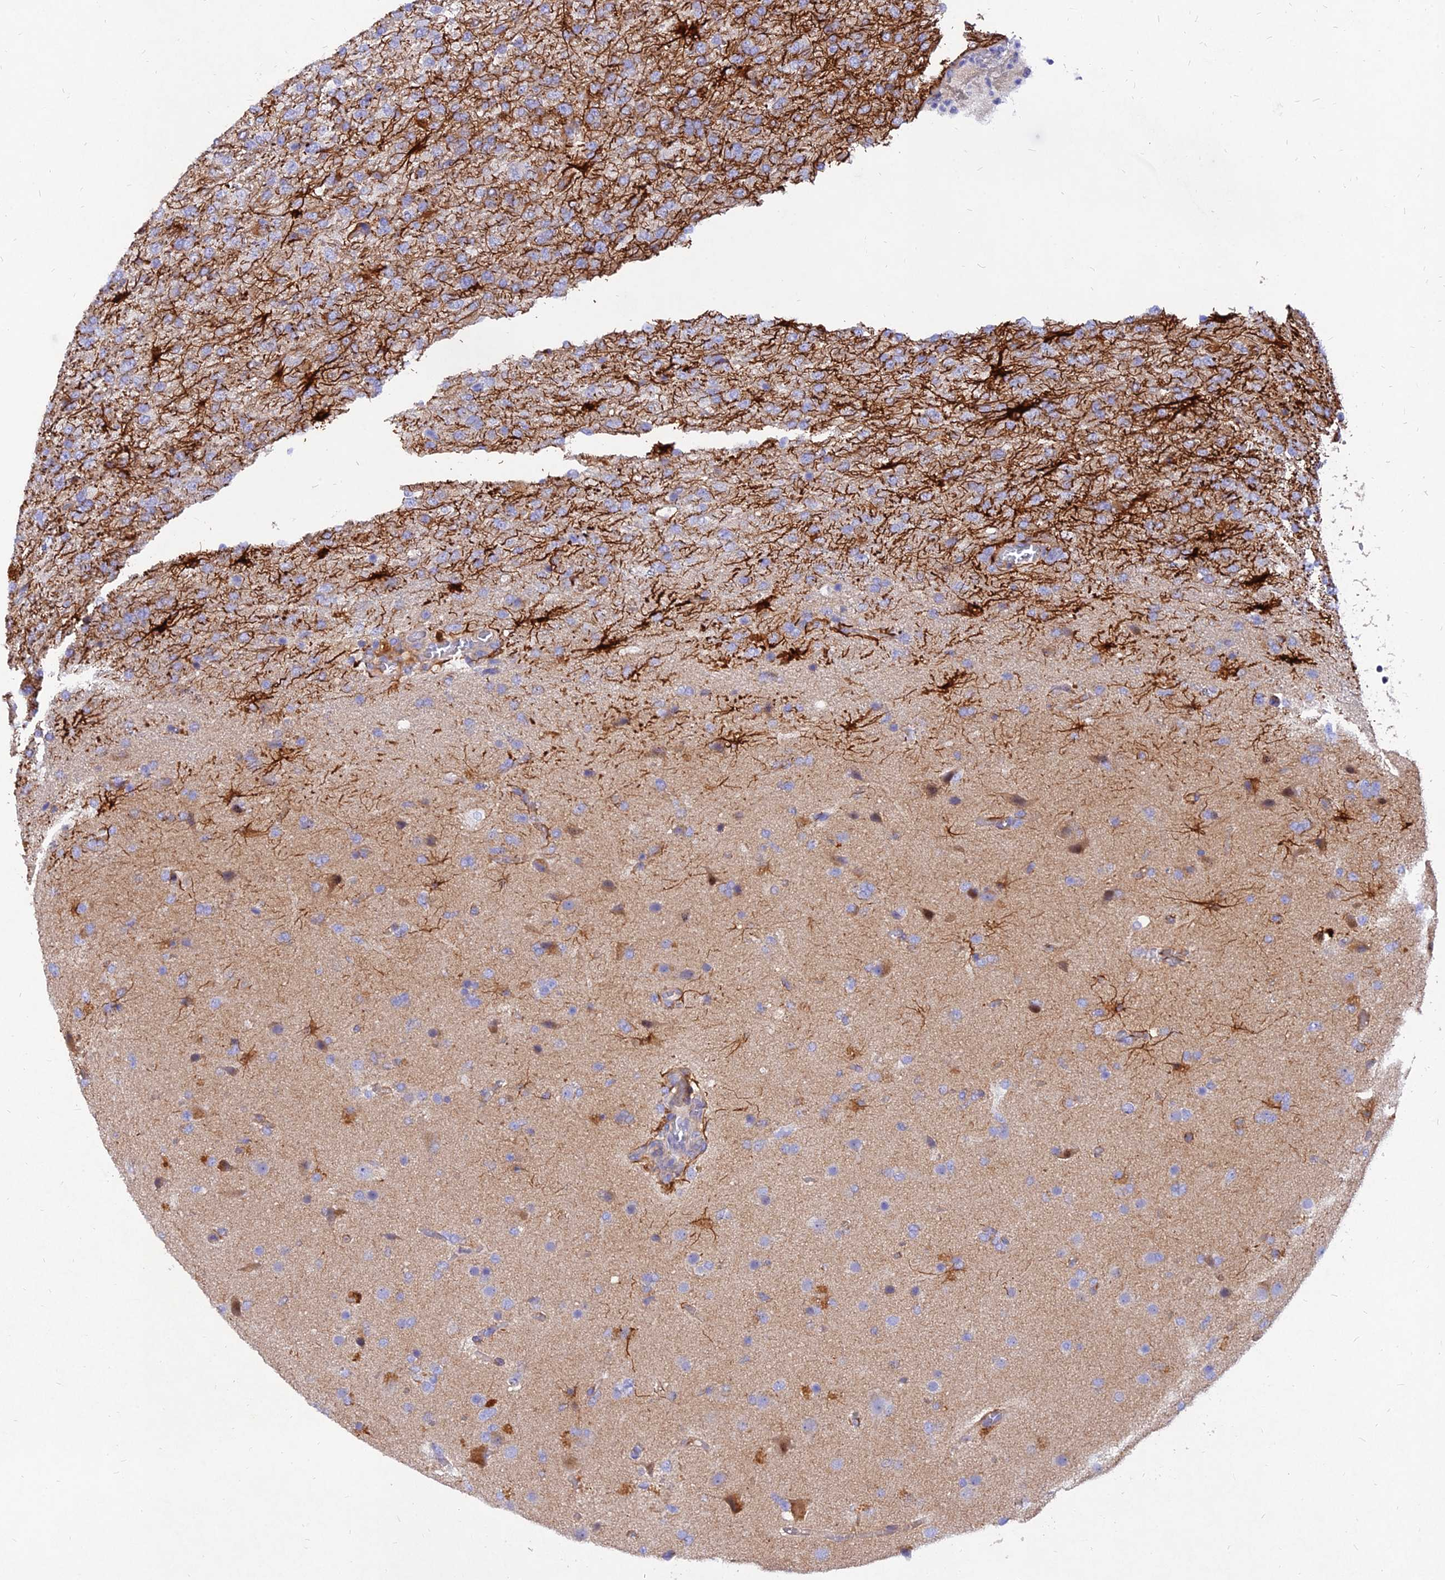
{"staining": {"intensity": "moderate", "quantity": "<25%", "location": "cytoplasmic/membranous"}, "tissue": "glioma", "cell_type": "Tumor cells", "image_type": "cancer", "snomed": [{"axis": "morphology", "description": "Glioma, malignant, High grade"}, {"axis": "topography", "description": "Brain"}], "caption": "The image shows staining of glioma, revealing moderate cytoplasmic/membranous protein staining (brown color) within tumor cells. The staining is performed using DAB brown chromogen to label protein expression. The nuclei are counter-stained blue using hematoxylin.", "gene": "MROH1", "patient": {"sex": "female", "age": 74}}